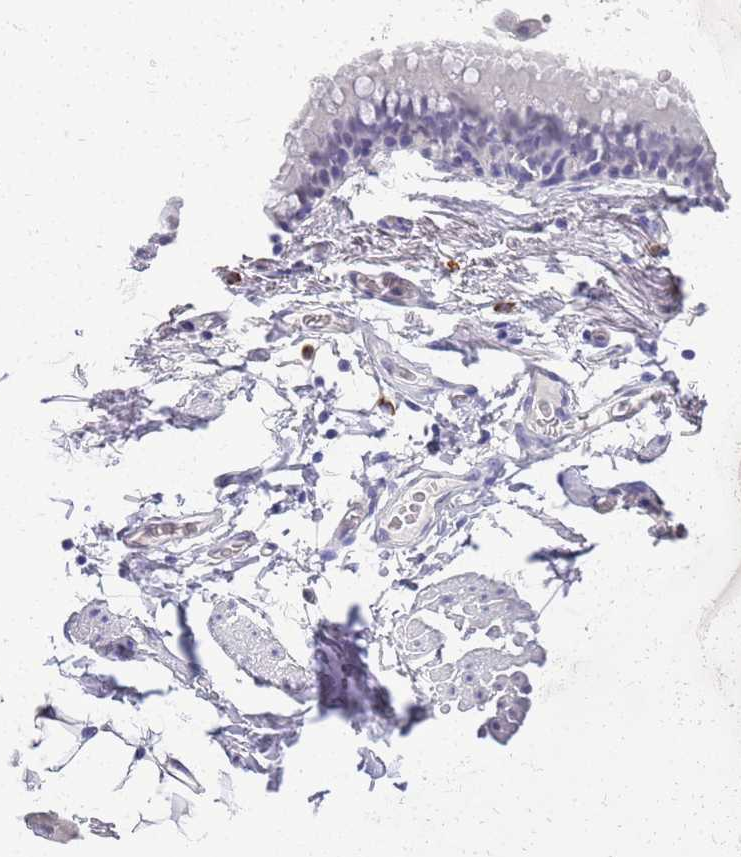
{"staining": {"intensity": "negative", "quantity": "none", "location": "none"}, "tissue": "adipose tissue", "cell_type": "Adipocytes", "image_type": "normal", "snomed": [{"axis": "morphology", "description": "Normal tissue, NOS"}, {"axis": "topography", "description": "Lymph node"}, {"axis": "topography", "description": "Bronchus"}], "caption": "DAB immunohistochemical staining of normal adipose tissue displays no significant positivity in adipocytes.", "gene": "CTRC", "patient": {"sex": "male", "age": 63}}